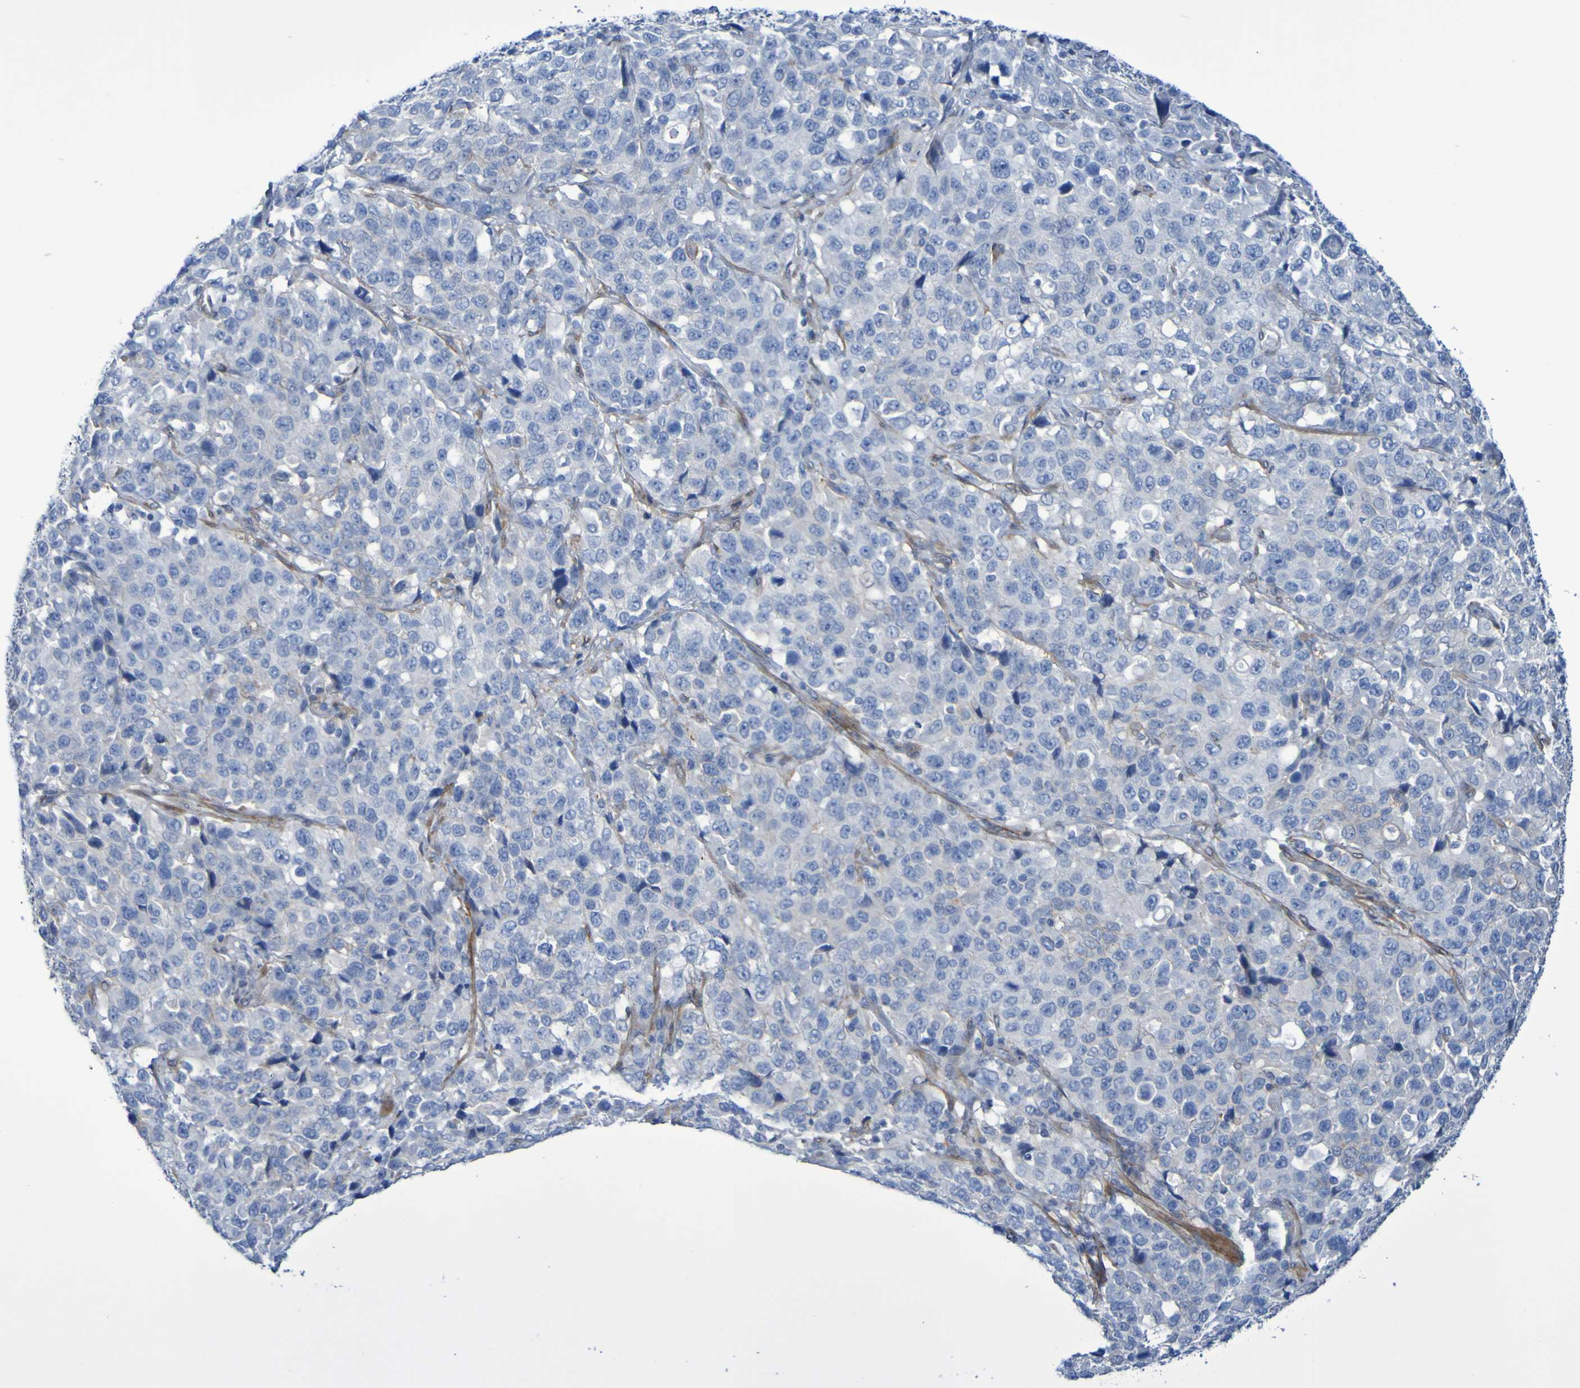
{"staining": {"intensity": "negative", "quantity": "none", "location": "none"}, "tissue": "stomach cancer", "cell_type": "Tumor cells", "image_type": "cancer", "snomed": [{"axis": "morphology", "description": "Normal tissue, NOS"}, {"axis": "morphology", "description": "Adenocarcinoma, NOS"}, {"axis": "topography", "description": "Stomach"}], "caption": "Immunohistochemical staining of stomach cancer shows no significant positivity in tumor cells.", "gene": "LPP", "patient": {"sex": "male", "age": 48}}